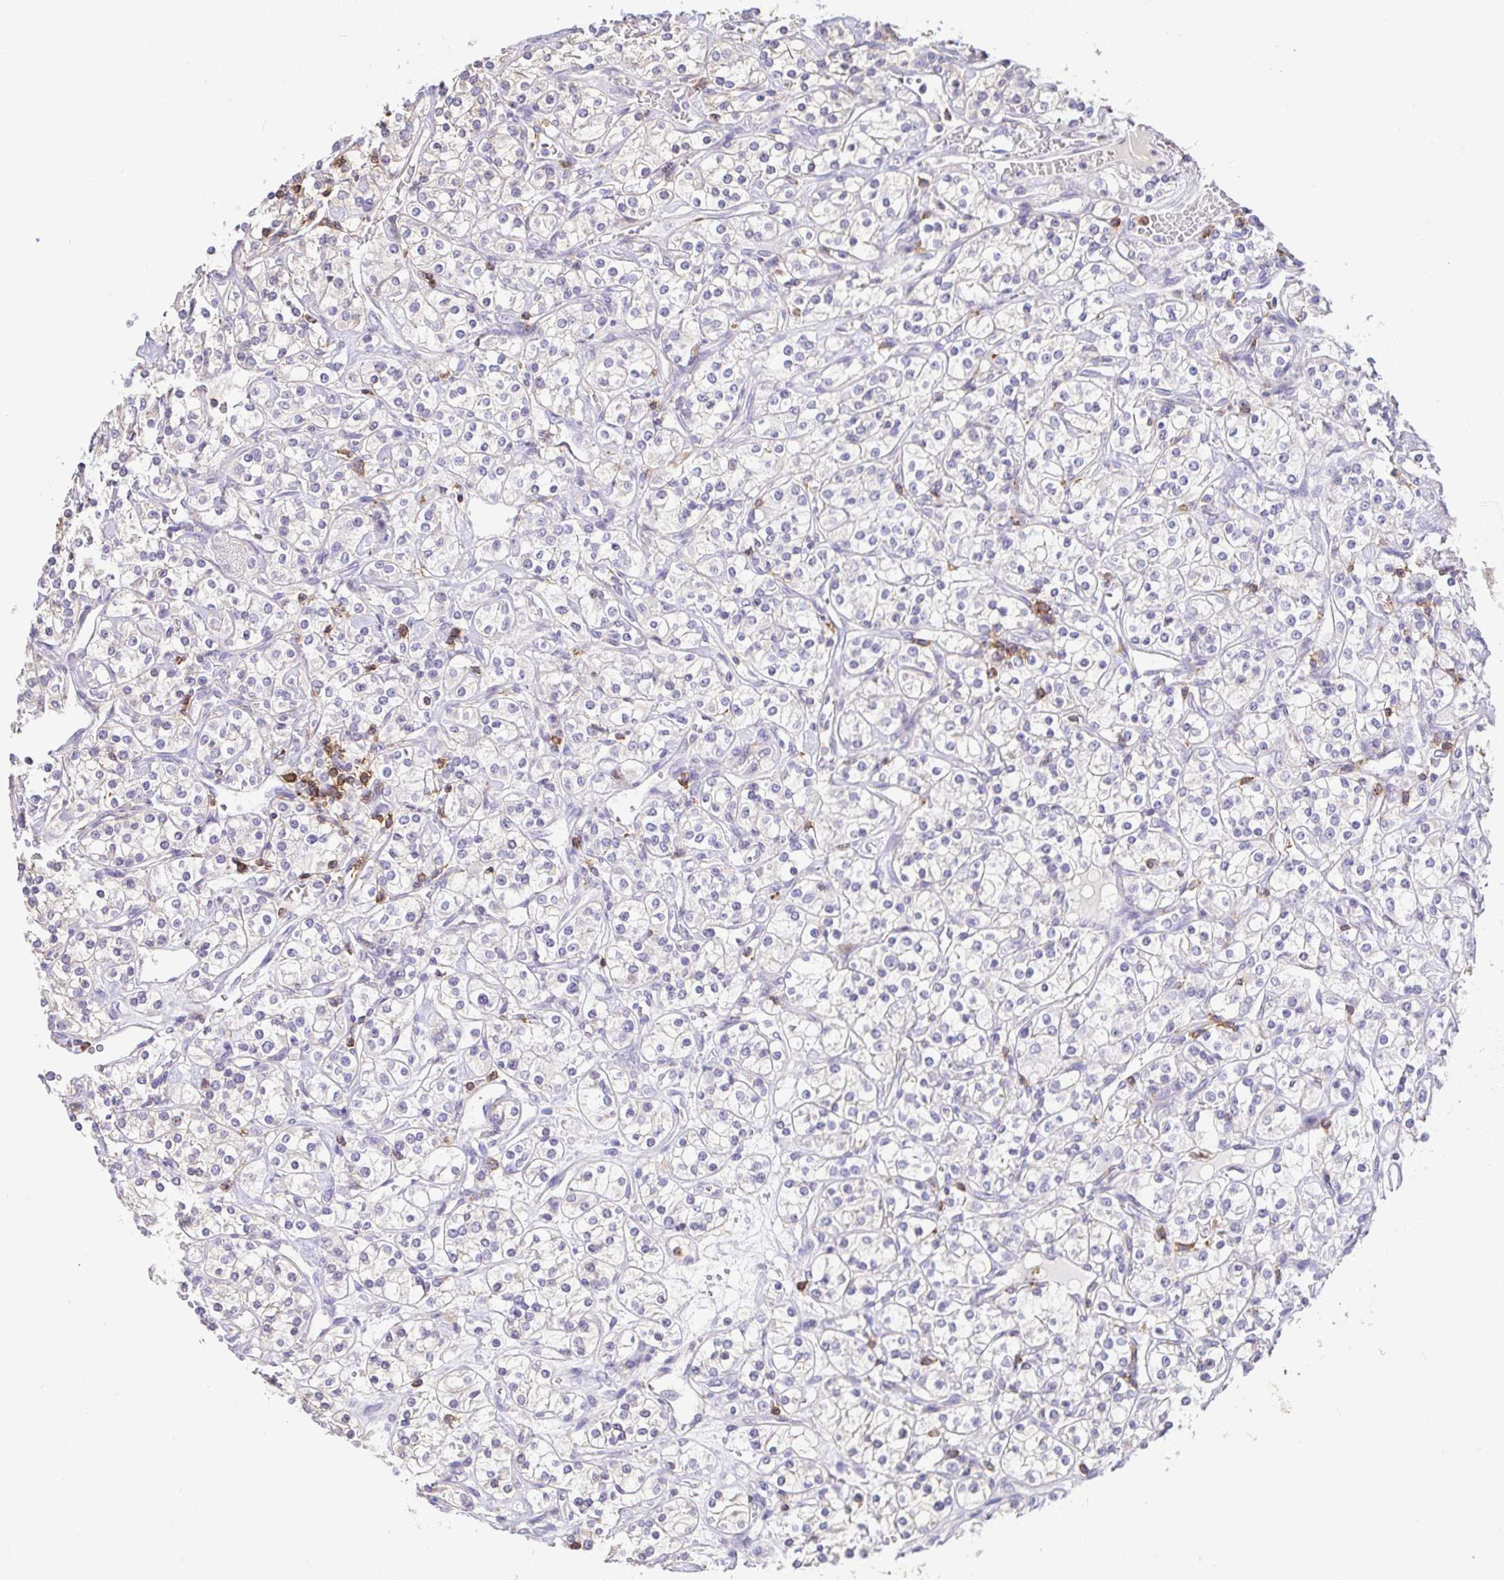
{"staining": {"intensity": "negative", "quantity": "none", "location": "none"}, "tissue": "renal cancer", "cell_type": "Tumor cells", "image_type": "cancer", "snomed": [{"axis": "morphology", "description": "Adenocarcinoma, NOS"}, {"axis": "topography", "description": "Kidney"}], "caption": "DAB immunohistochemical staining of adenocarcinoma (renal) exhibits no significant expression in tumor cells.", "gene": "SKAP1", "patient": {"sex": "male", "age": 77}}